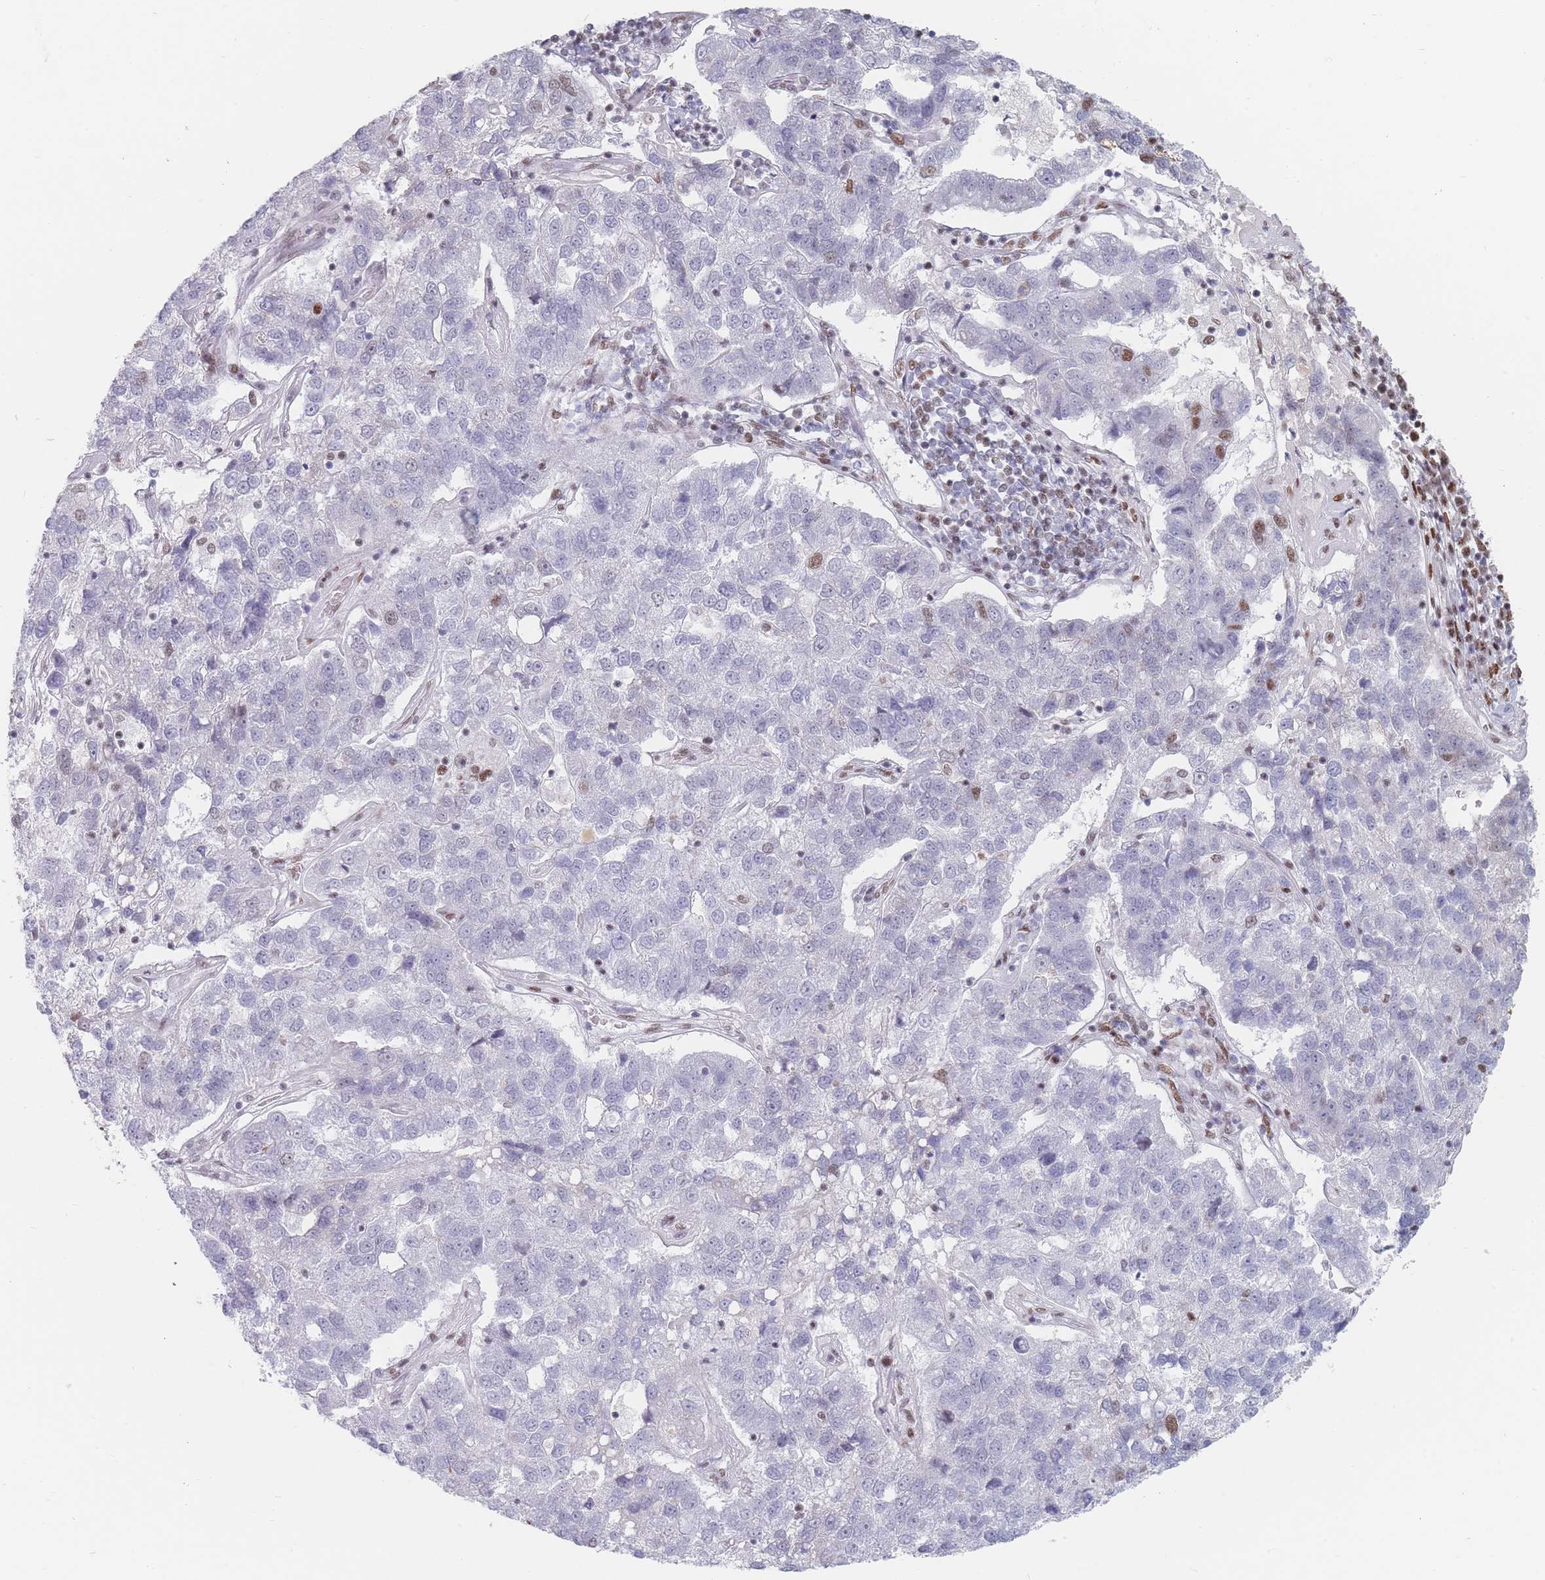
{"staining": {"intensity": "moderate", "quantity": "<25%", "location": "nuclear"}, "tissue": "pancreatic cancer", "cell_type": "Tumor cells", "image_type": "cancer", "snomed": [{"axis": "morphology", "description": "Adenocarcinoma, NOS"}, {"axis": "topography", "description": "Pancreas"}], "caption": "A brown stain highlights moderate nuclear positivity of a protein in pancreatic adenocarcinoma tumor cells.", "gene": "SAFB2", "patient": {"sex": "female", "age": 61}}